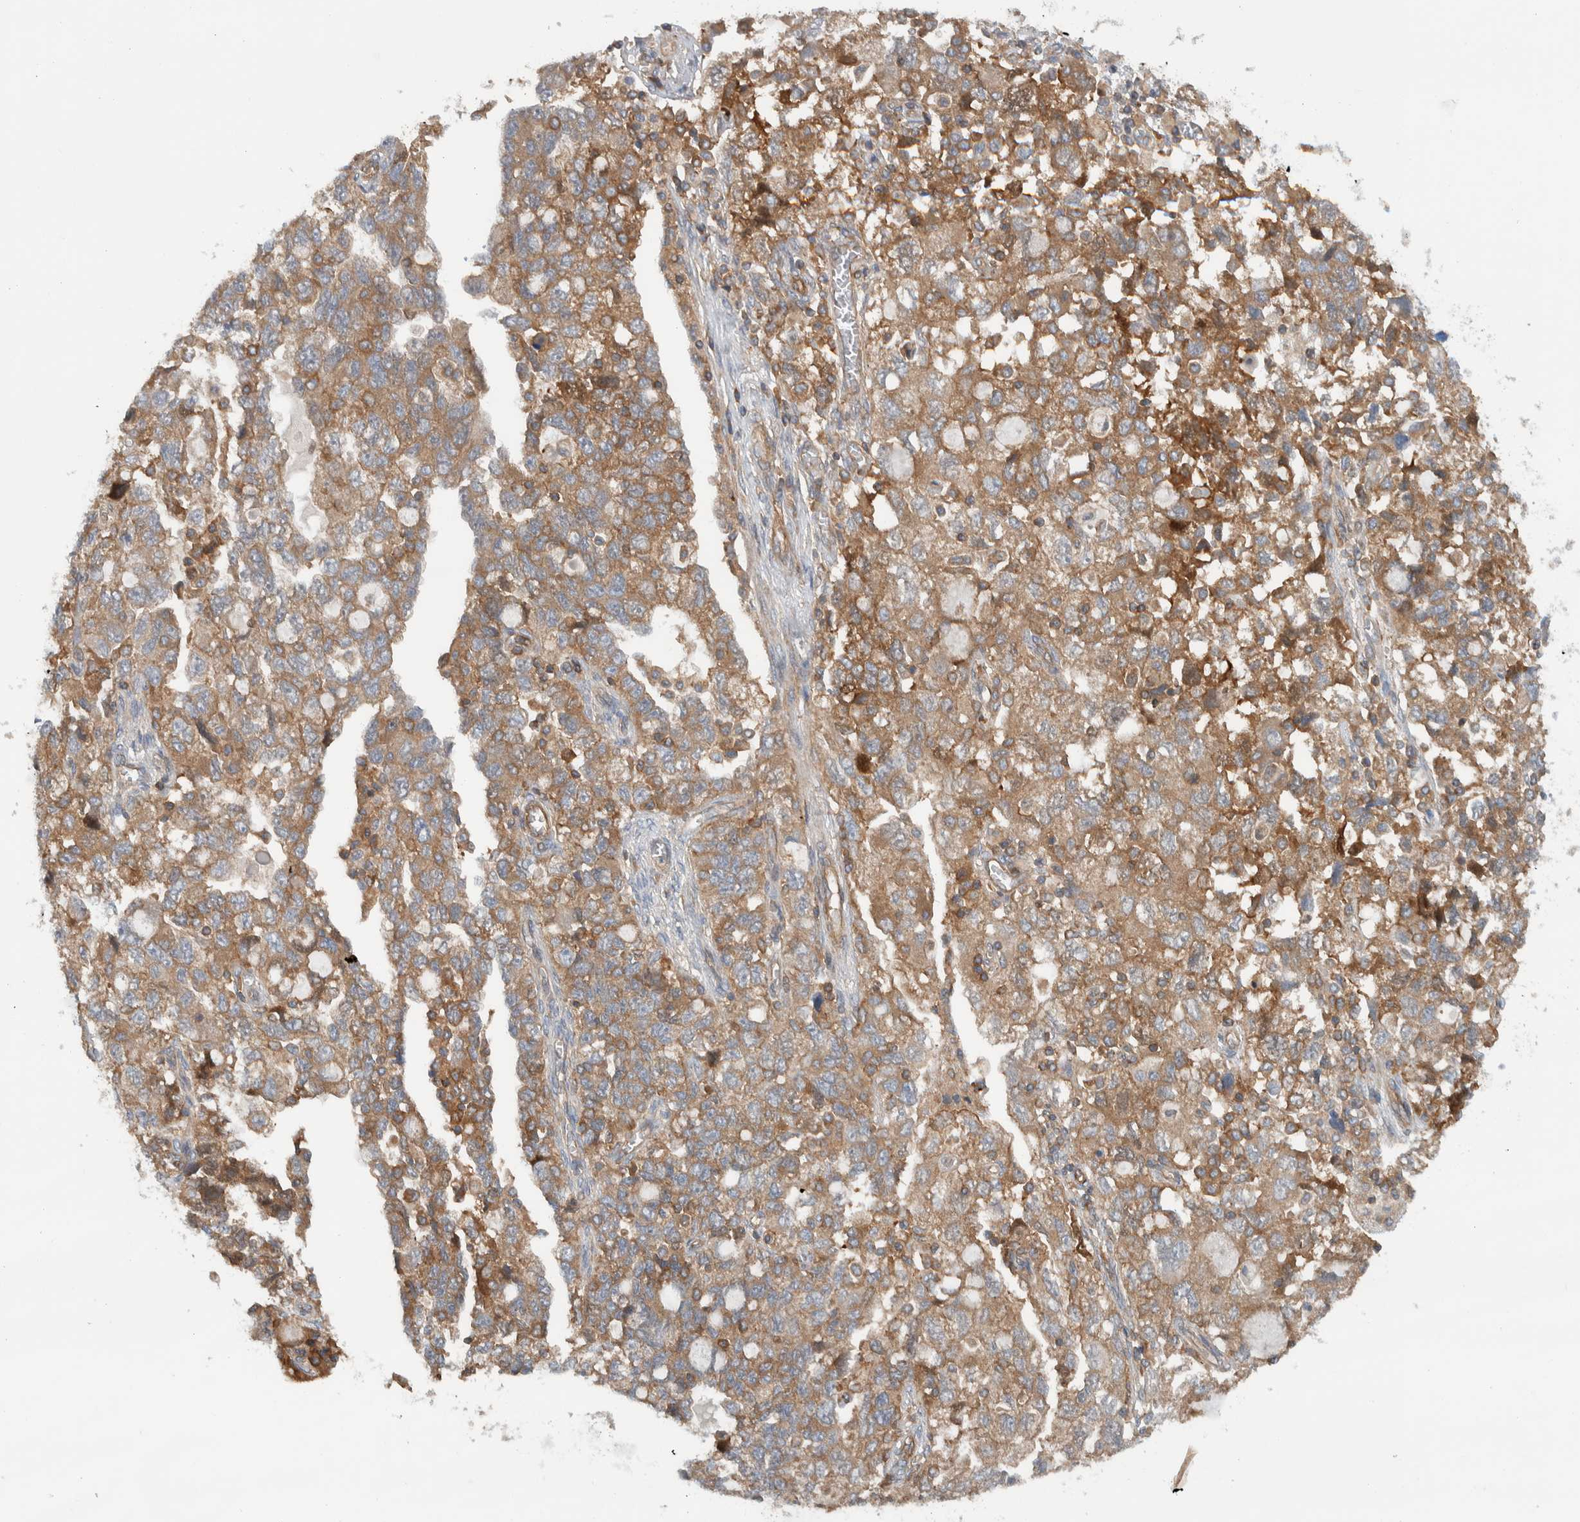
{"staining": {"intensity": "moderate", "quantity": ">75%", "location": "cytoplasmic/membranous"}, "tissue": "ovarian cancer", "cell_type": "Tumor cells", "image_type": "cancer", "snomed": [{"axis": "morphology", "description": "Carcinoma, NOS"}, {"axis": "morphology", "description": "Cystadenocarcinoma, serous, NOS"}, {"axis": "topography", "description": "Ovary"}], "caption": "The image reveals staining of serous cystadenocarcinoma (ovarian), revealing moderate cytoplasmic/membranous protein positivity (brown color) within tumor cells. The staining is performed using DAB (3,3'-diaminobenzidine) brown chromogen to label protein expression. The nuclei are counter-stained blue using hematoxylin.", "gene": "MPRIP", "patient": {"sex": "female", "age": 69}}